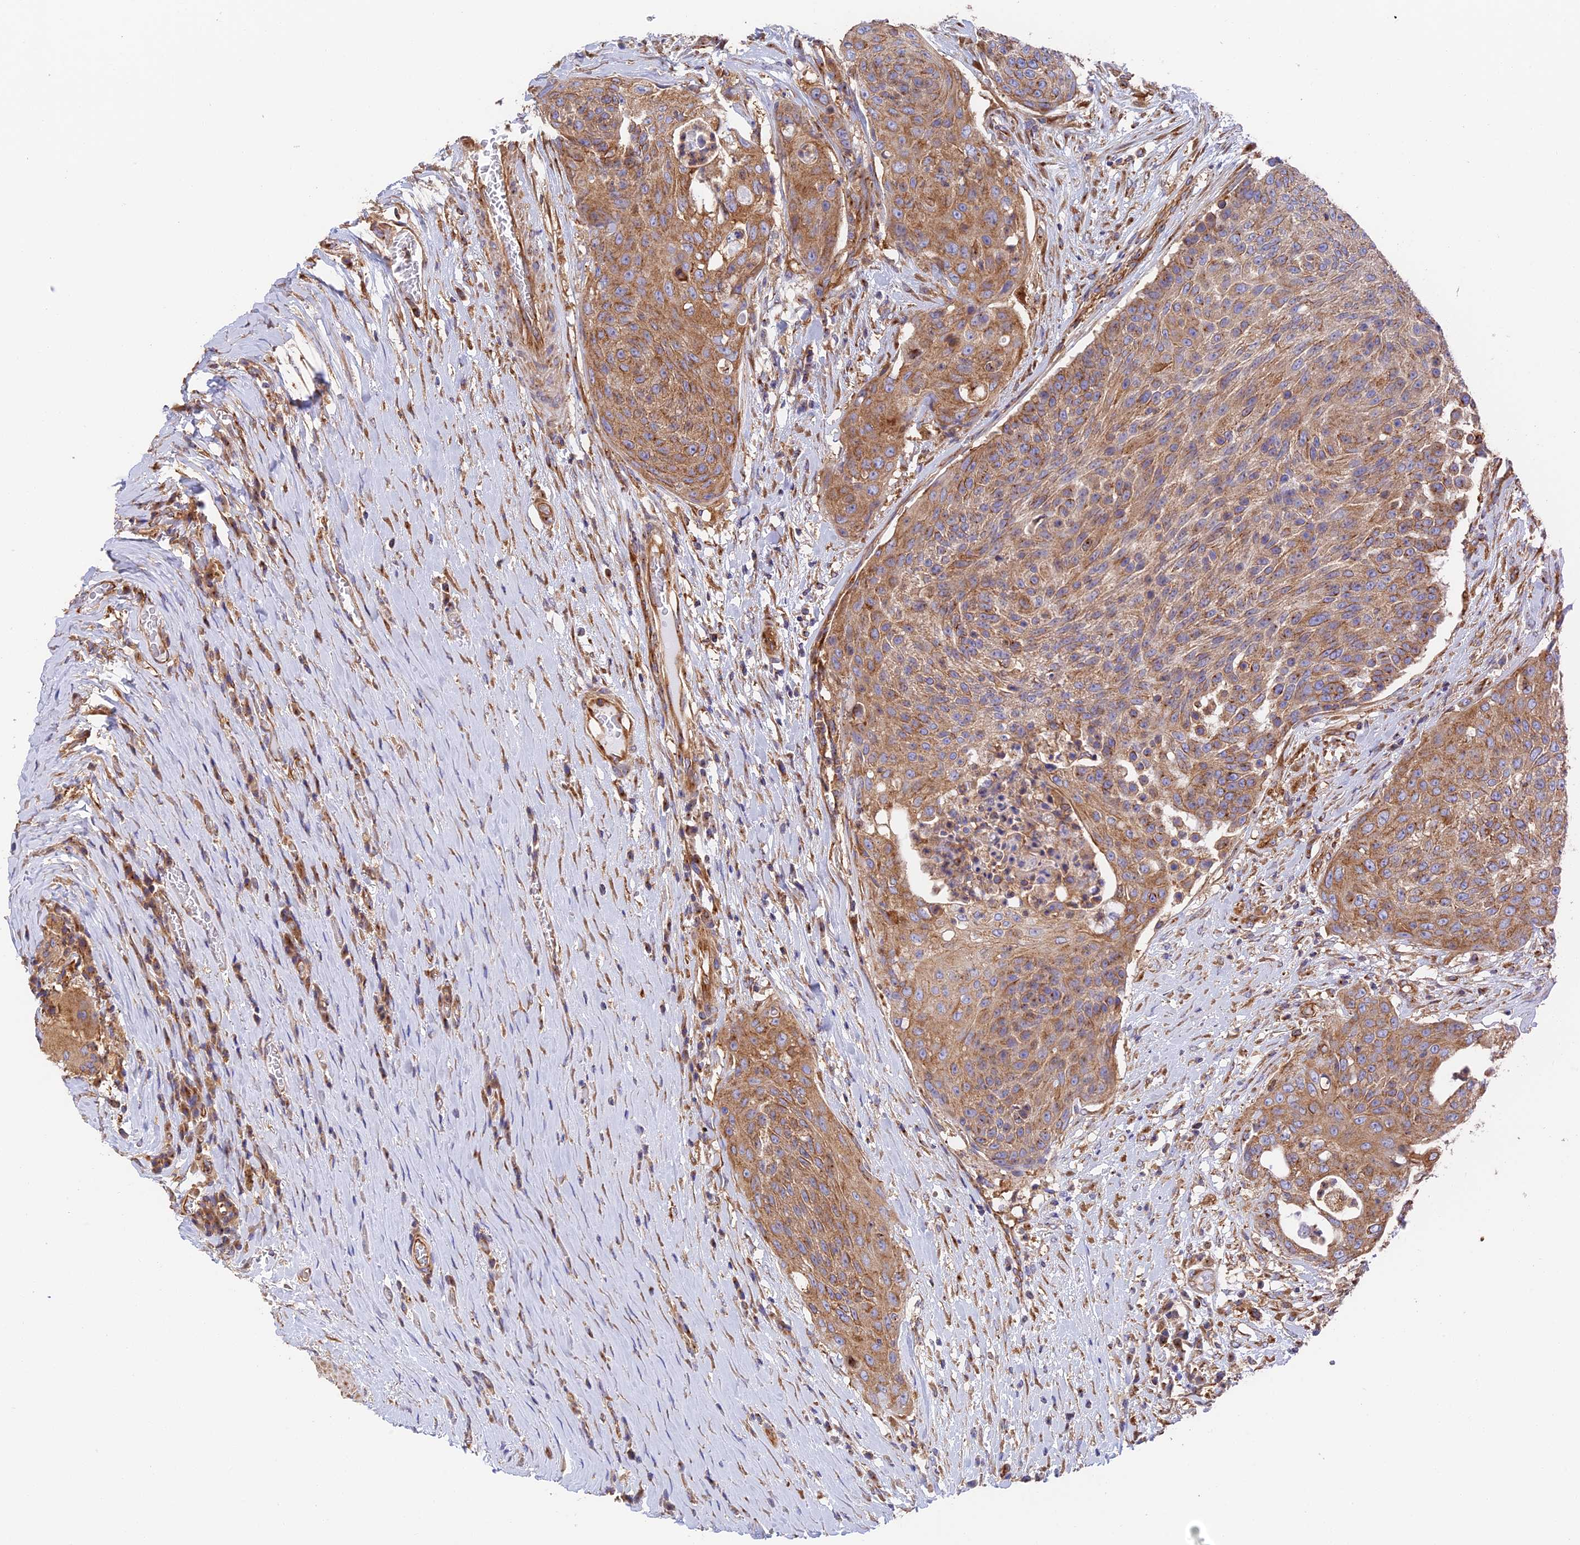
{"staining": {"intensity": "moderate", "quantity": ">75%", "location": "cytoplasmic/membranous"}, "tissue": "urothelial cancer", "cell_type": "Tumor cells", "image_type": "cancer", "snomed": [{"axis": "morphology", "description": "Urothelial carcinoma, High grade"}, {"axis": "topography", "description": "Urinary bladder"}], "caption": "Human urothelial carcinoma (high-grade) stained with a protein marker exhibits moderate staining in tumor cells.", "gene": "DCTN2", "patient": {"sex": "female", "age": 63}}